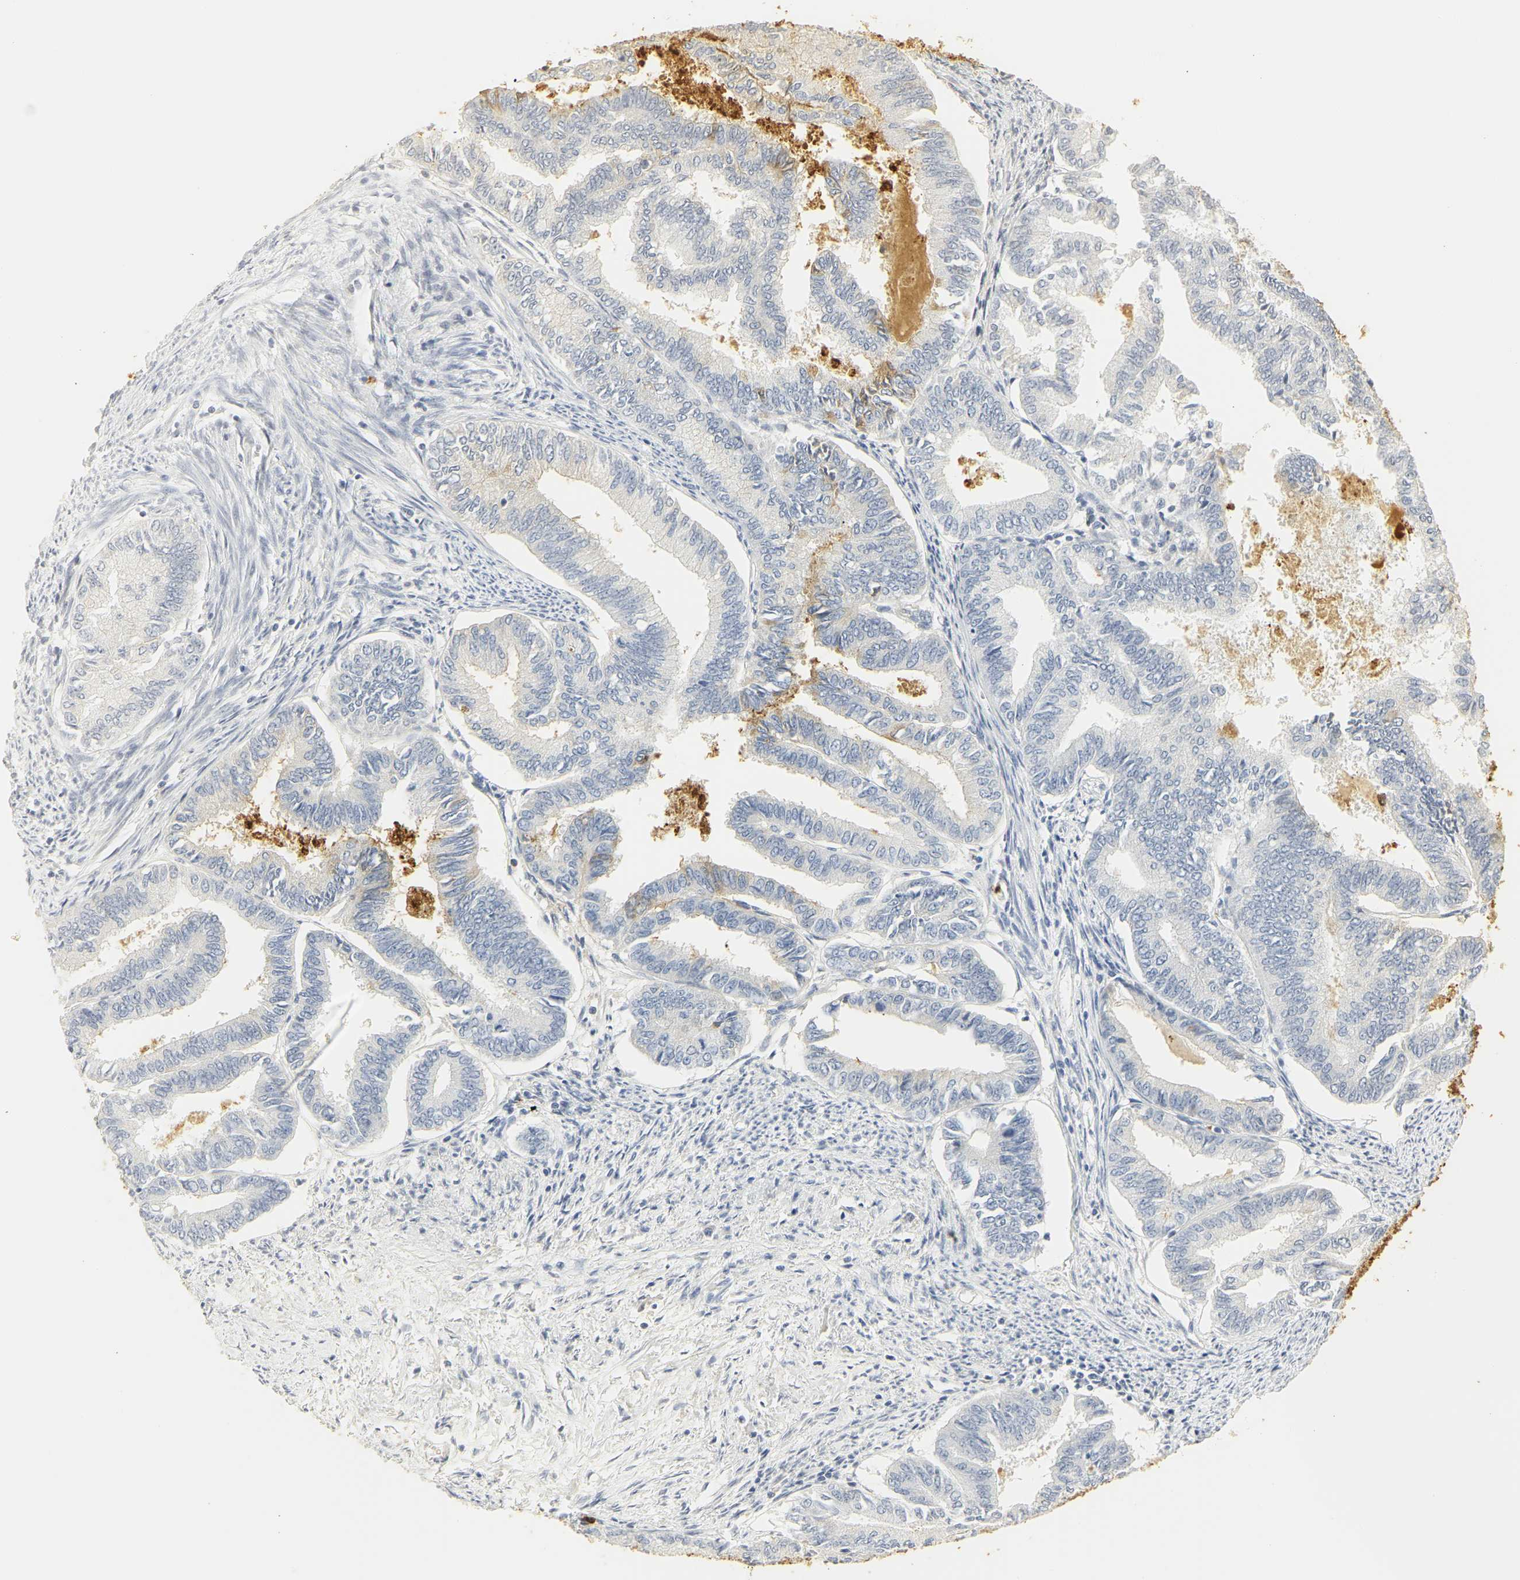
{"staining": {"intensity": "moderate", "quantity": "<25%", "location": "cytoplasmic/membranous"}, "tissue": "endometrial cancer", "cell_type": "Tumor cells", "image_type": "cancer", "snomed": [{"axis": "morphology", "description": "Adenocarcinoma, NOS"}, {"axis": "topography", "description": "Endometrium"}], "caption": "Endometrial cancer stained for a protein (brown) displays moderate cytoplasmic/membranous positive positivity in about <25% of tumor cells.", "gene": "MPO", "patient": {"sex": "female", "age": 86}}